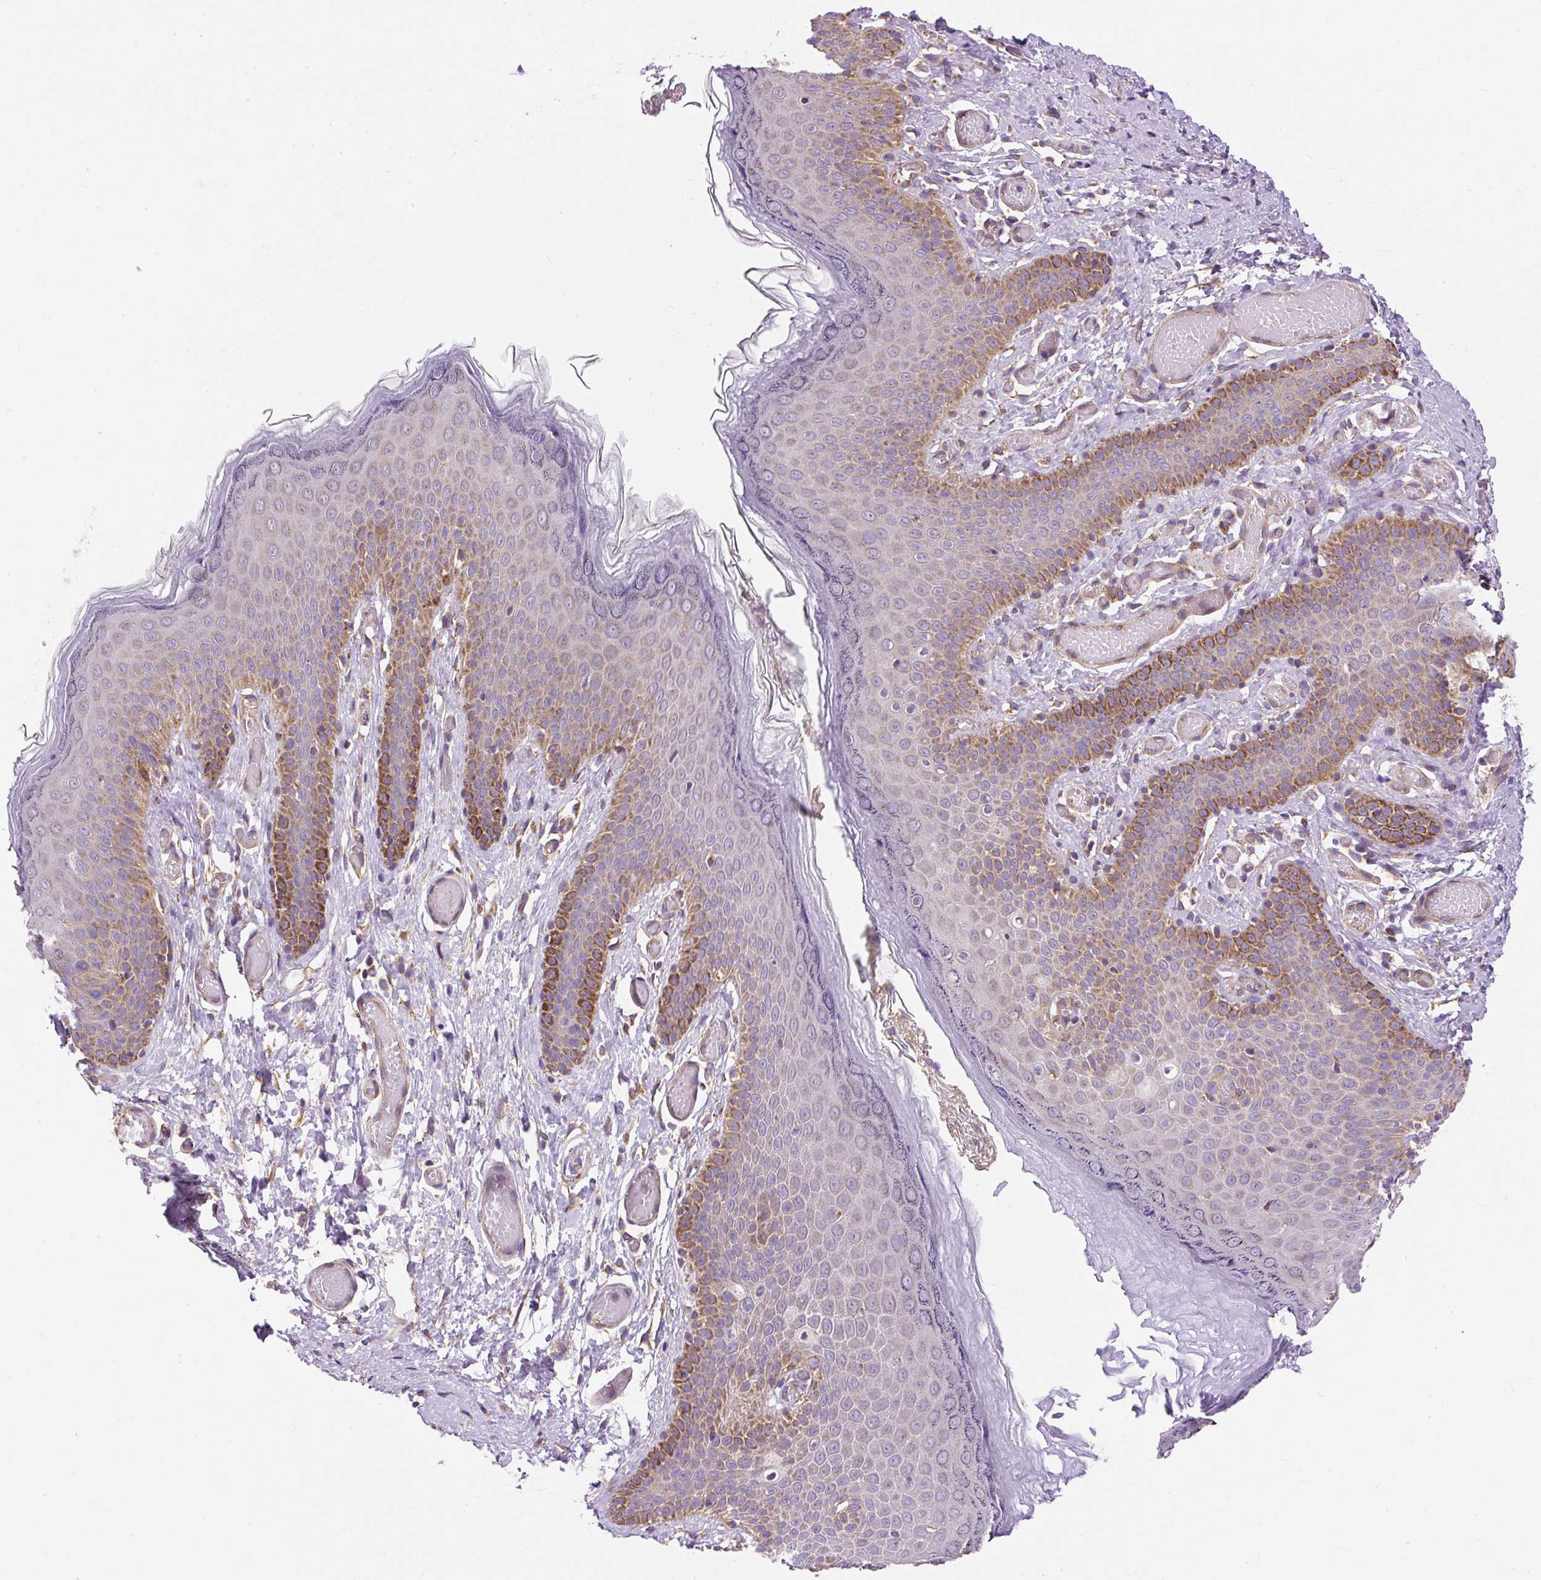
{"staining": {"intensity": "moderate", "quantity": ">75%", "location": "cytoplasmic/membranous"}, "tissue": "skin", "cell_type": "Epidermal cells", "image_type": "normal", "snomed": [{"axis": "morphology", "description": "Normal tissue, NOS"}, {"axis": "topography", "description": "Anal"}], "caption": "This image displays immunohistochemistry (IHC) staining of normal human skin, with medium moderate cytoplasmic/membranous expression in approximately >75% of epidermal cells.", "gene": "CEP290", "patient": {"sex": "female", "age": 40}}